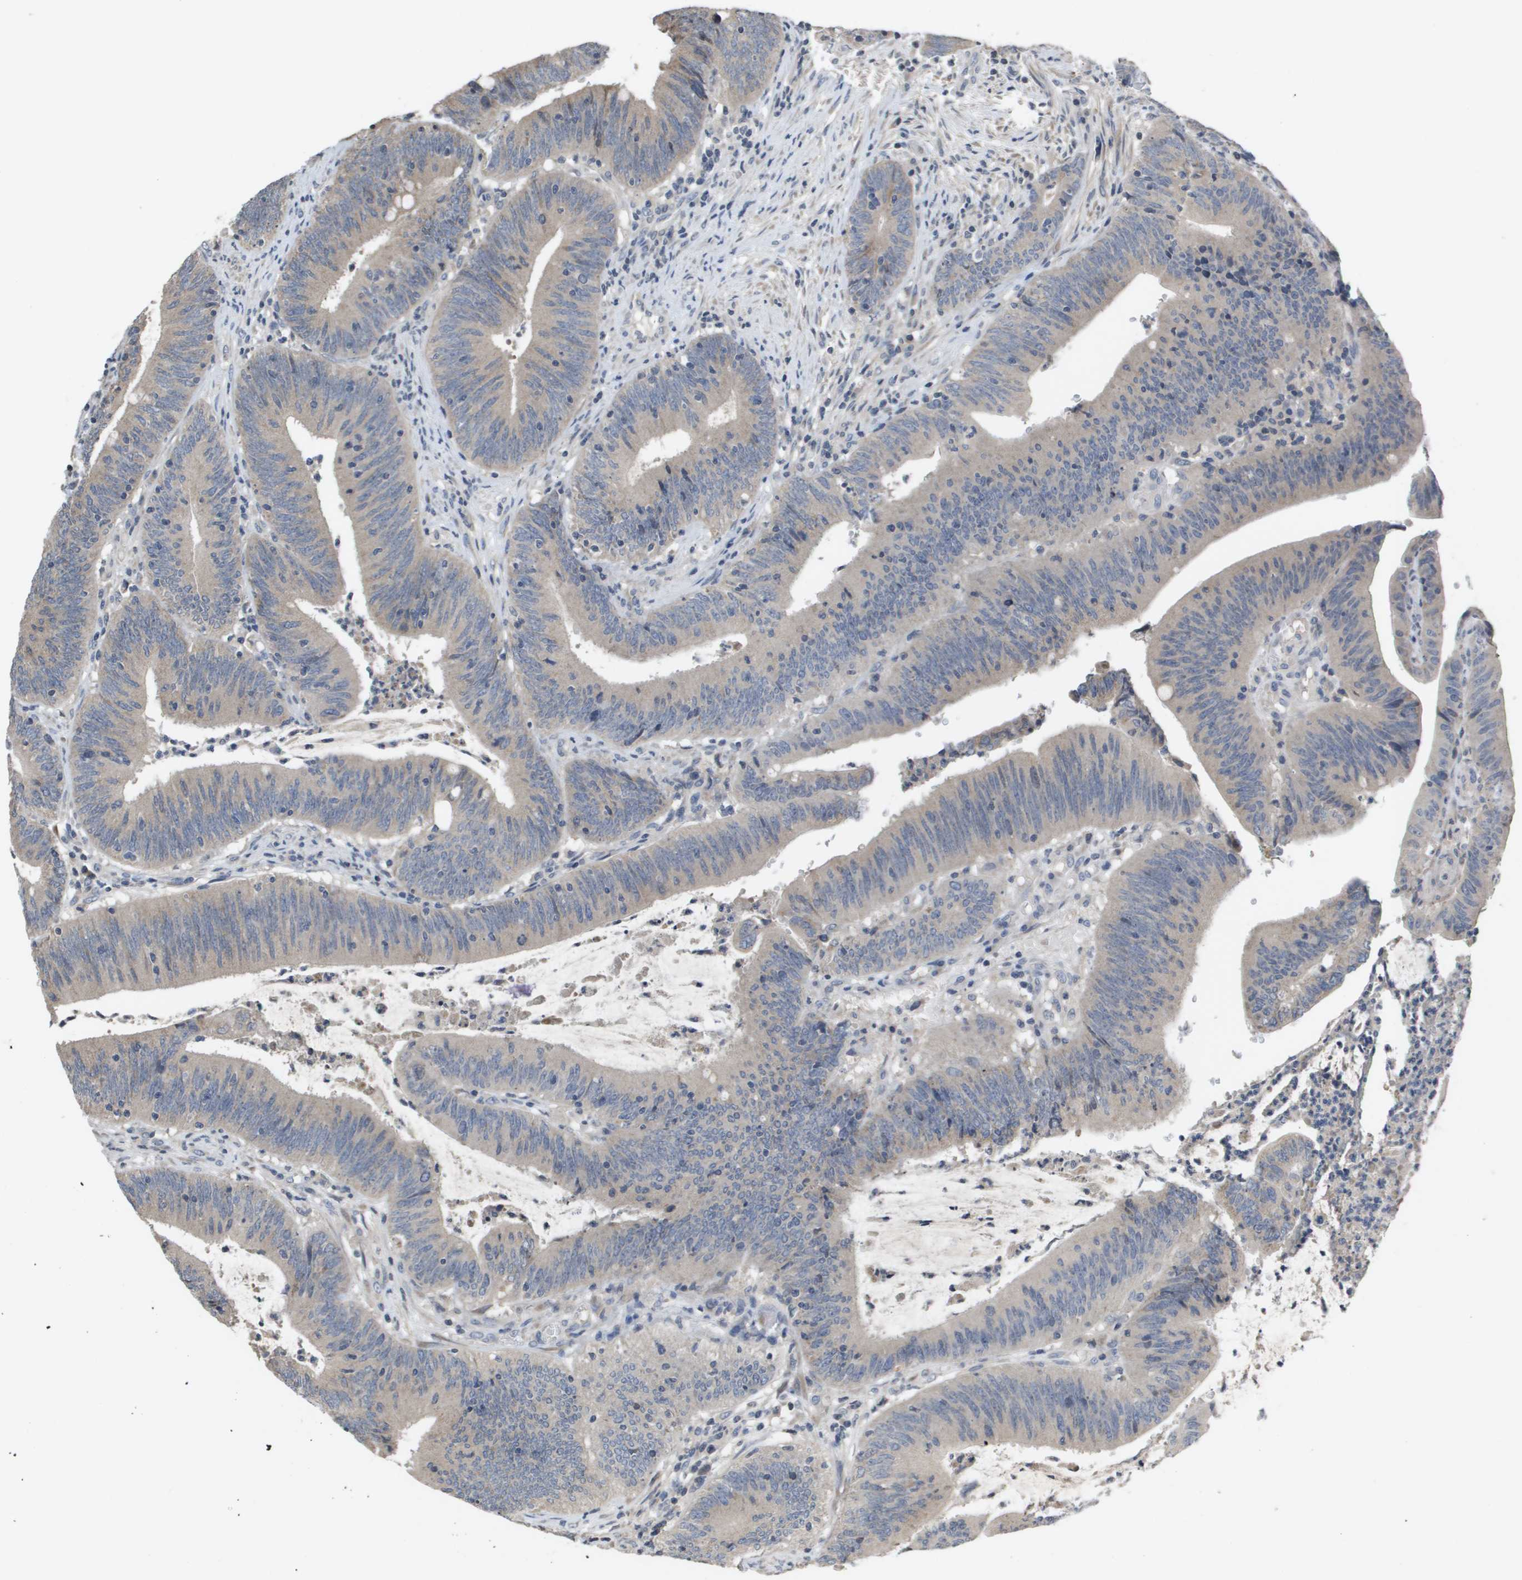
{"staining": {"intensity": "weak", "quantity": "25%-75%", "location": "cytoplasmic/membranous"}, "tissue": "colorectal cancer", "cell_type": "Tumor cells", "image_type": "cancer", "snomed": [{"axis": "morphology", "description": "Normal tissue, NOS"}, {"axis": "morphology", "description": "Adenocarcinoma, NOS"}, {"axis": "topography", "description": "Rectum"}], "caption": "Immunohistochemical staining of human colorectal adenocarcinoma displays low levels of weak cytoplasmic/membranous protein staining in approximately 25%-75% of tumor cells. (DAB (3,3'-diaminobenzidine) IHC, brown staining for protein, blue staining for nuclei).", "gene": "CAPN11", "patient": {"sex": "female", "age": 66}}